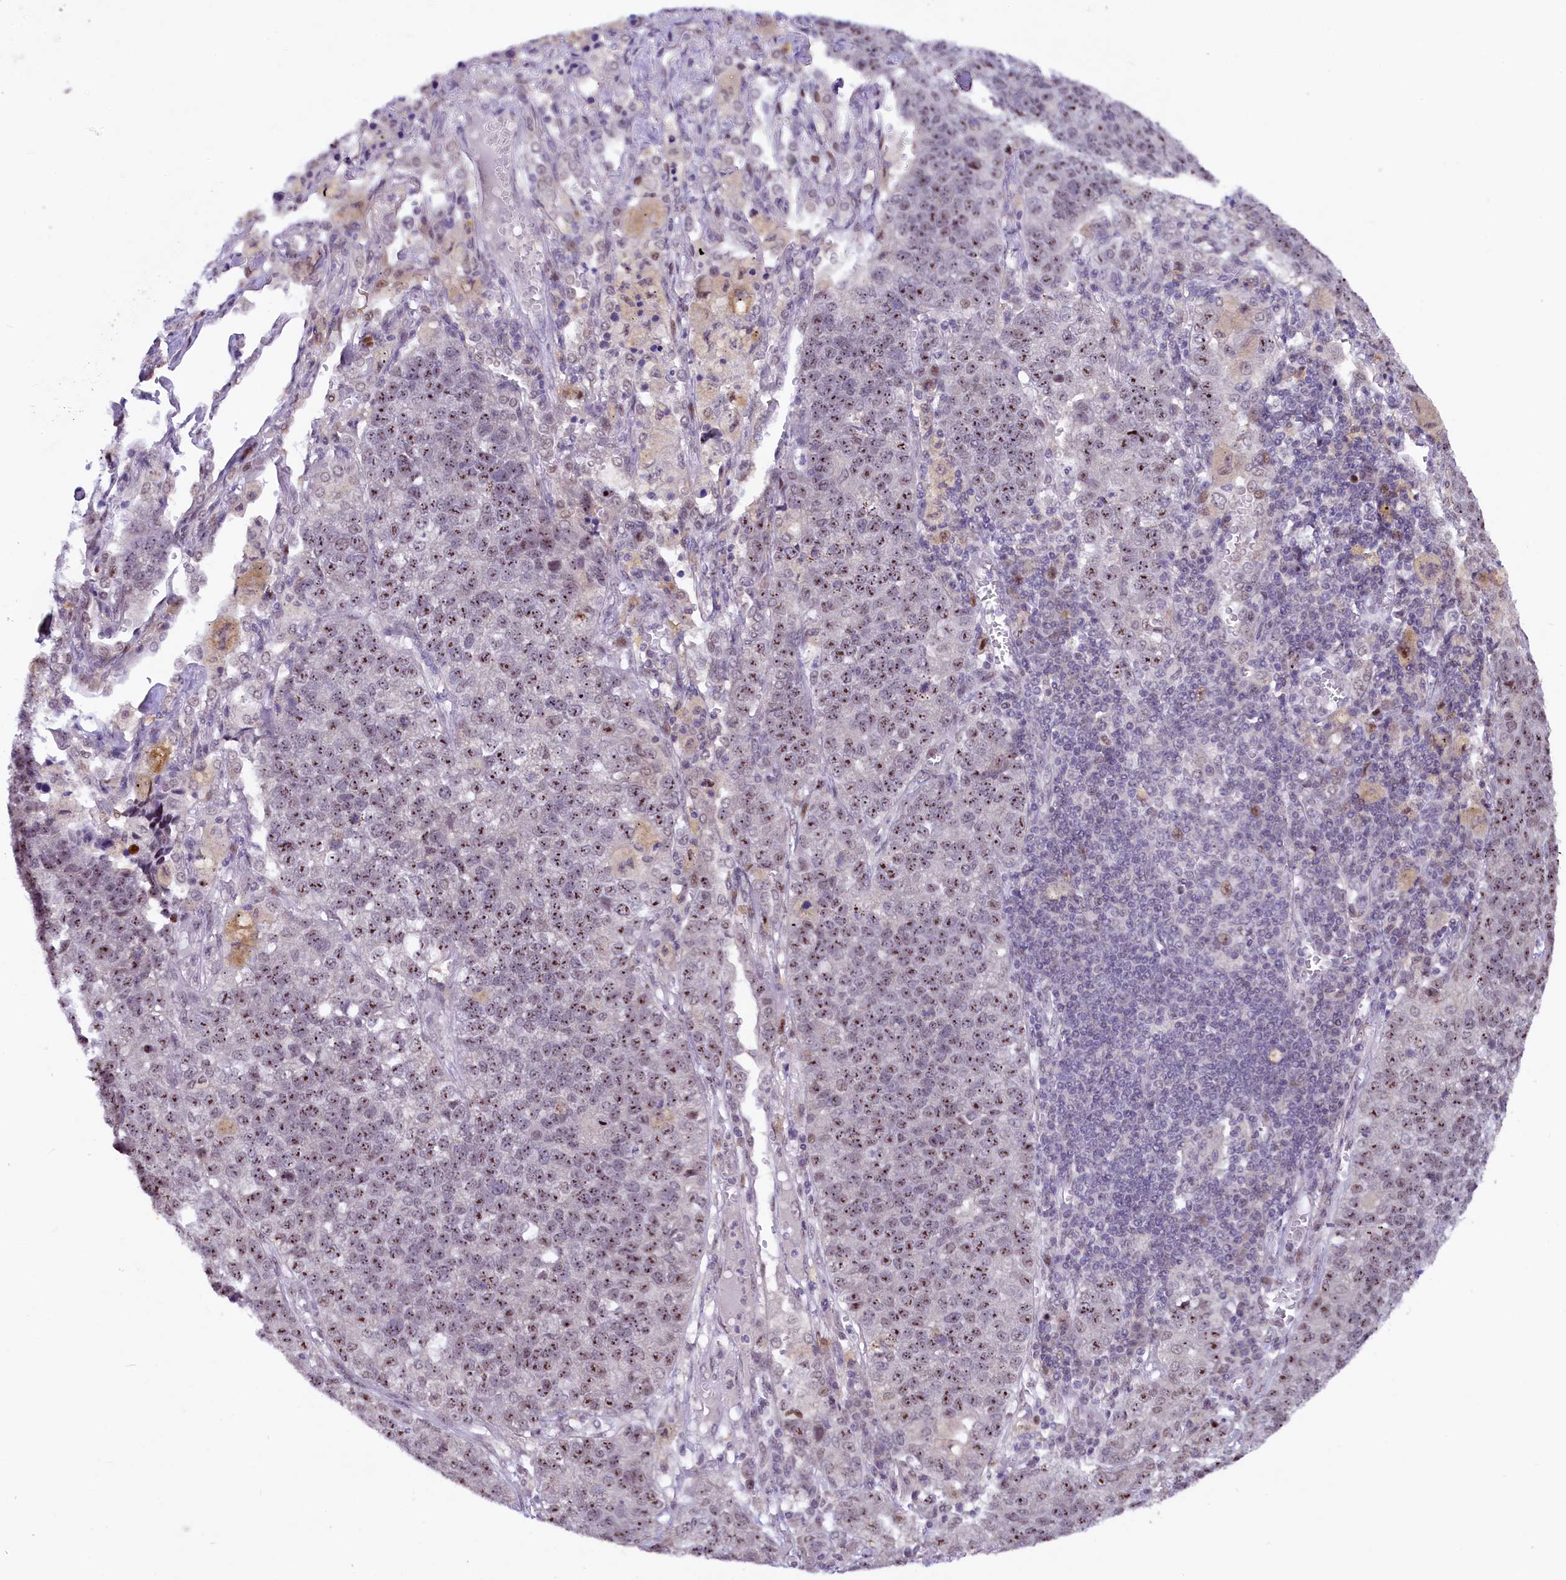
{"staining": {"intensity": "moderate", "quantity": ">75%", "location": "nuclear"}, "tissue": "lung cancer", "cell_type": "Tumor cells", "image_type": "cancer", "snomed": [{"axis": "morphology", "description": "Adenocarcinoma, NOS"}, {"axis": "topography", "description": "Lung"}], "caption": "The image shows immunohistochemical staining of lung cancer (adenocarcinoma). There is moderate nuclear positivity is appreciated in approximately >75% of tumor cells.", "gene": "ANKS3", "patient": {"sex": "male", "age": 49}}